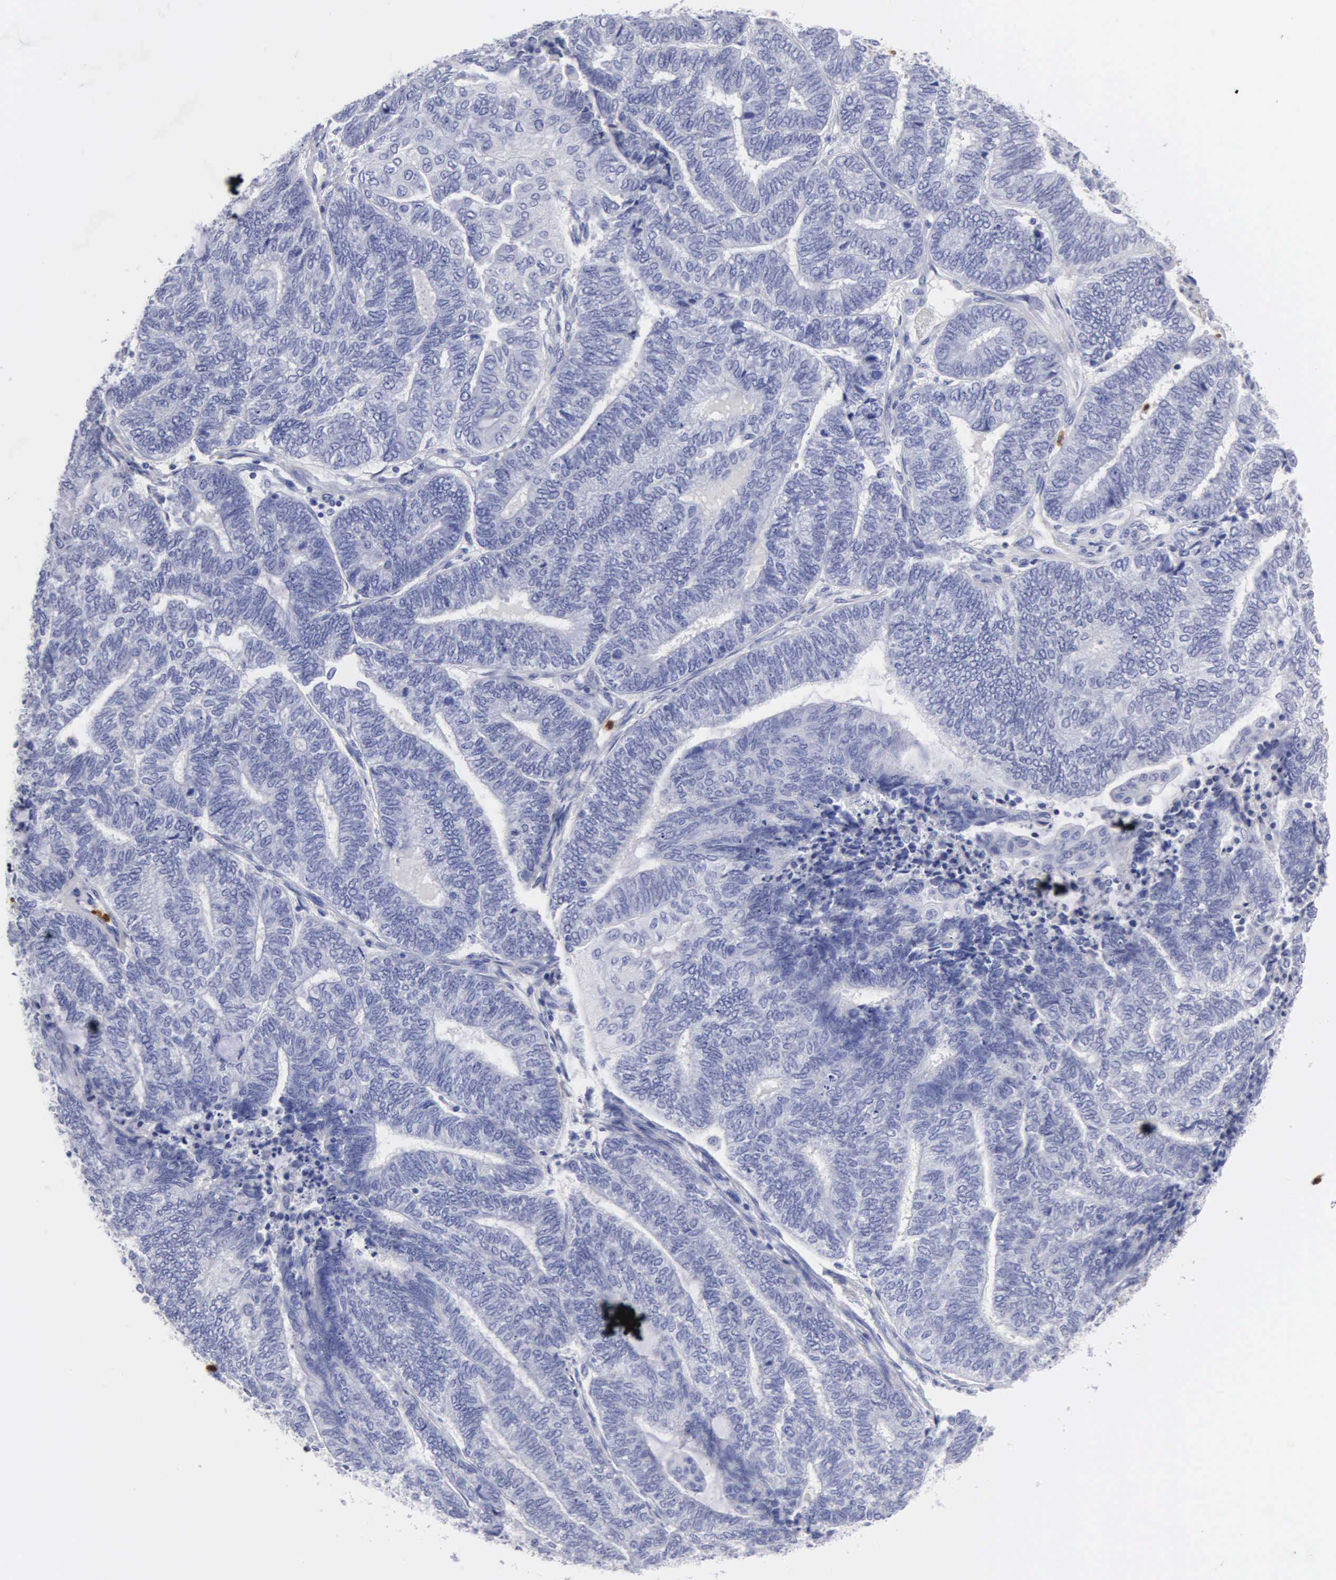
{"staining": {"intensity": "negative", "quantity": "none", "location": "none"}, "tissue": "endometrial cancer", "cell_type": "Tumor cells", "image_type": "cancer", "snomed": [{"axis": "morphology", "description": "Adenocarcinoma, NOS"}, {"axis": "topography", "description": "Uterus"}, {"axis": "topography", "description": "Endometrium"}], "caption": "An immunohistochemistry (IHC) image of endometrial adenocarcinoma is shown. There is no staining in tumor cells of endometrial adenocarcinoma. (DAB immunohistochemistry (IHC) with hematoxylin counter stain).", "gene": "CTSG", "patient": {"sex": "female", "age": 70}}